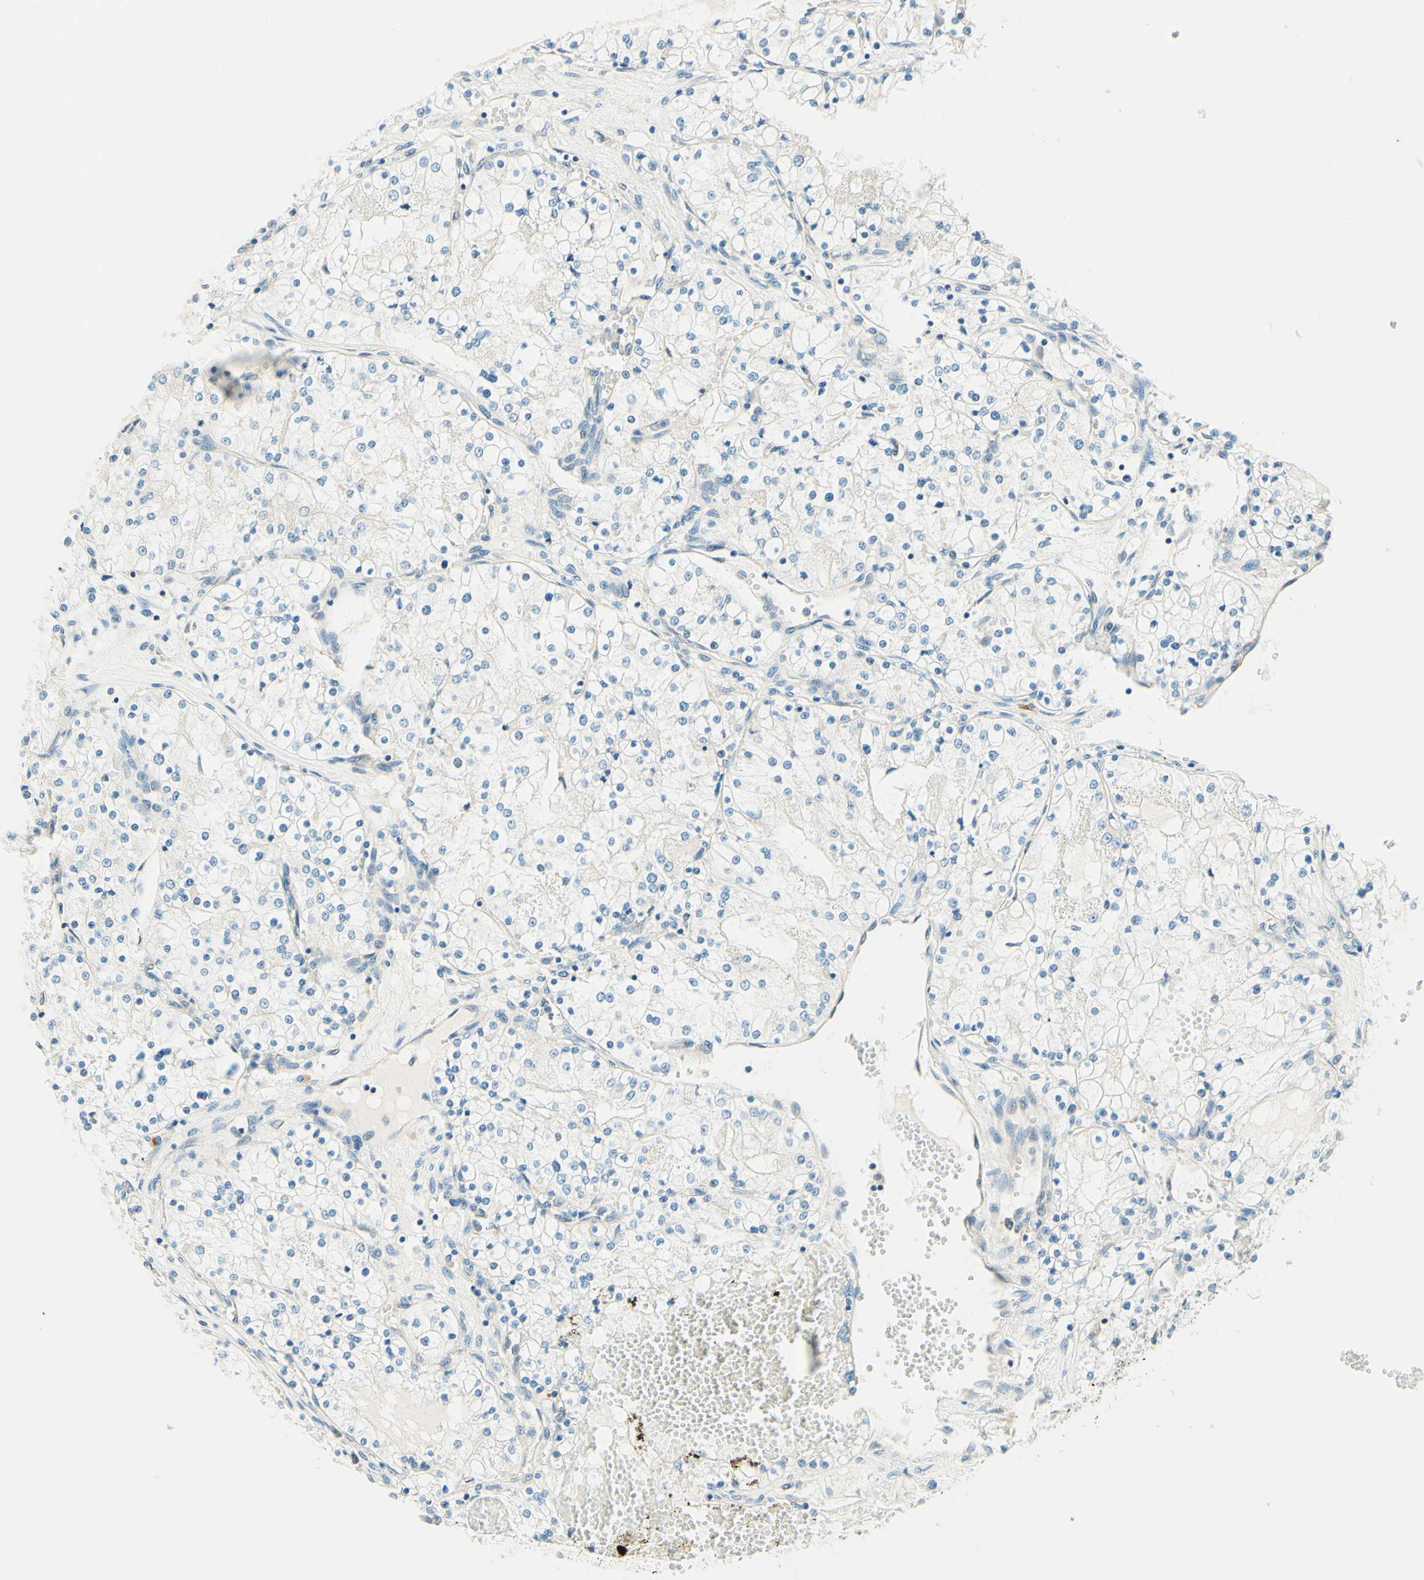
{"staining": {"intensity": "negative", "quantity": "none", "location": "none"}, "tissue": "renal cancer", "cell_type": "Tumor cells", "image_type": "cancer", "snomed": [{"axis": "morphology", "description": "Adenocarcinoma, NOS"}, {"axis": "topography", "description": "Kidney"}], "caption": "The IHC histopathology image has no significant positivity in tumor cells of renal cancer tissue.", "gene": "TAOK2", "patient": {"sex": "male", "age": 68}}